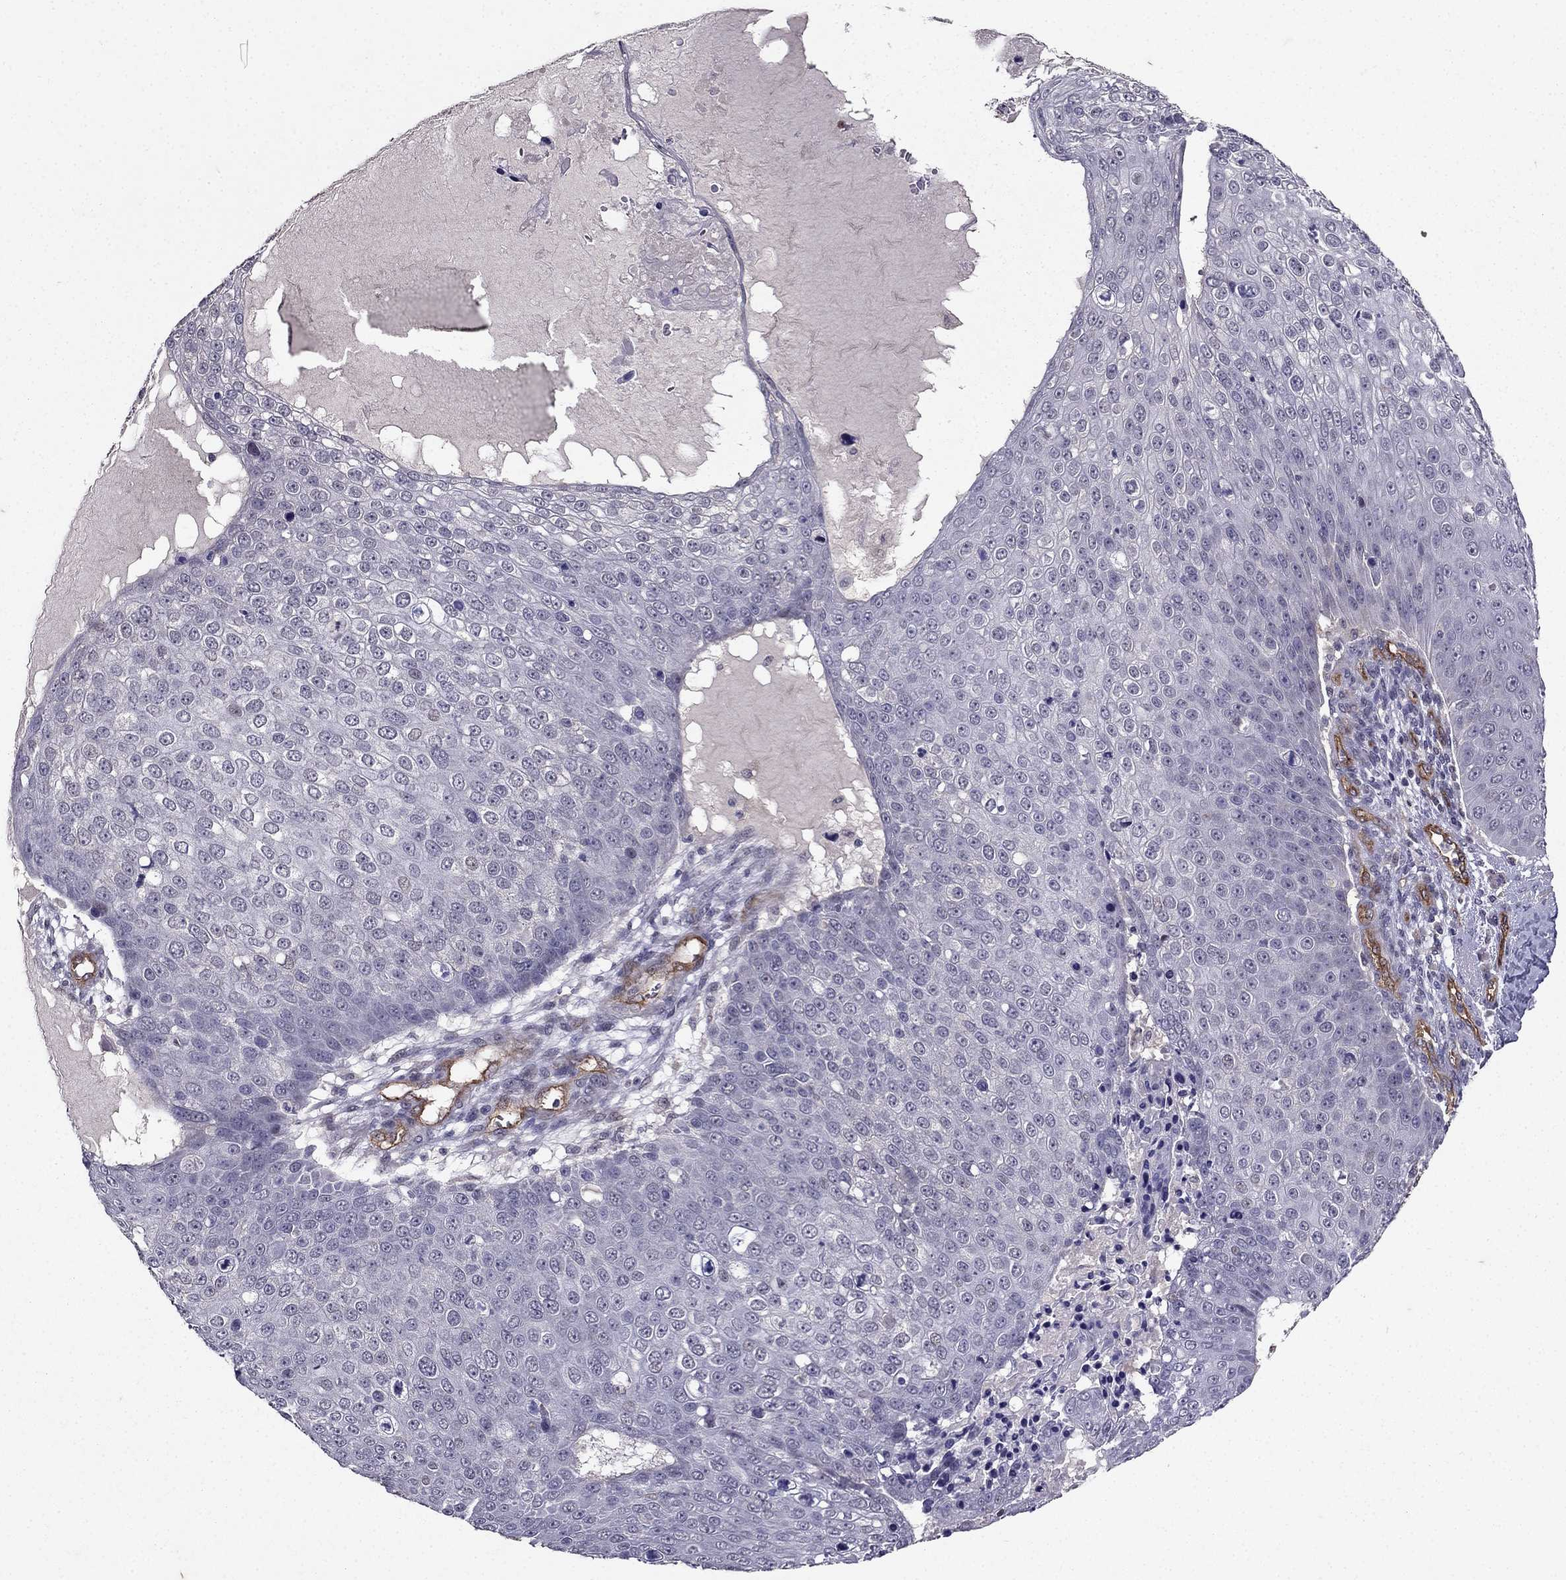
{"staining": {"intensity": "negative", "quantity": "none", "location": "none"}, "tissue": "skin cancer", "cell_type": "Tumor cells", "image_type": "cancer", "snomed": [{"axis": "morphology", "description": "Squamous cell carcinoma, NOS"}, {"axis": "topography", "description": "Skin"}], "caption": "Immunohistochemical staining of skin cancer (squamous cell carcinoma) reveals no significant staining in tumor cells. (DAB immunohistochemistry, high magnification).", "gene": "RASIP1", "patient": {"sex": "male", "age": 71}}